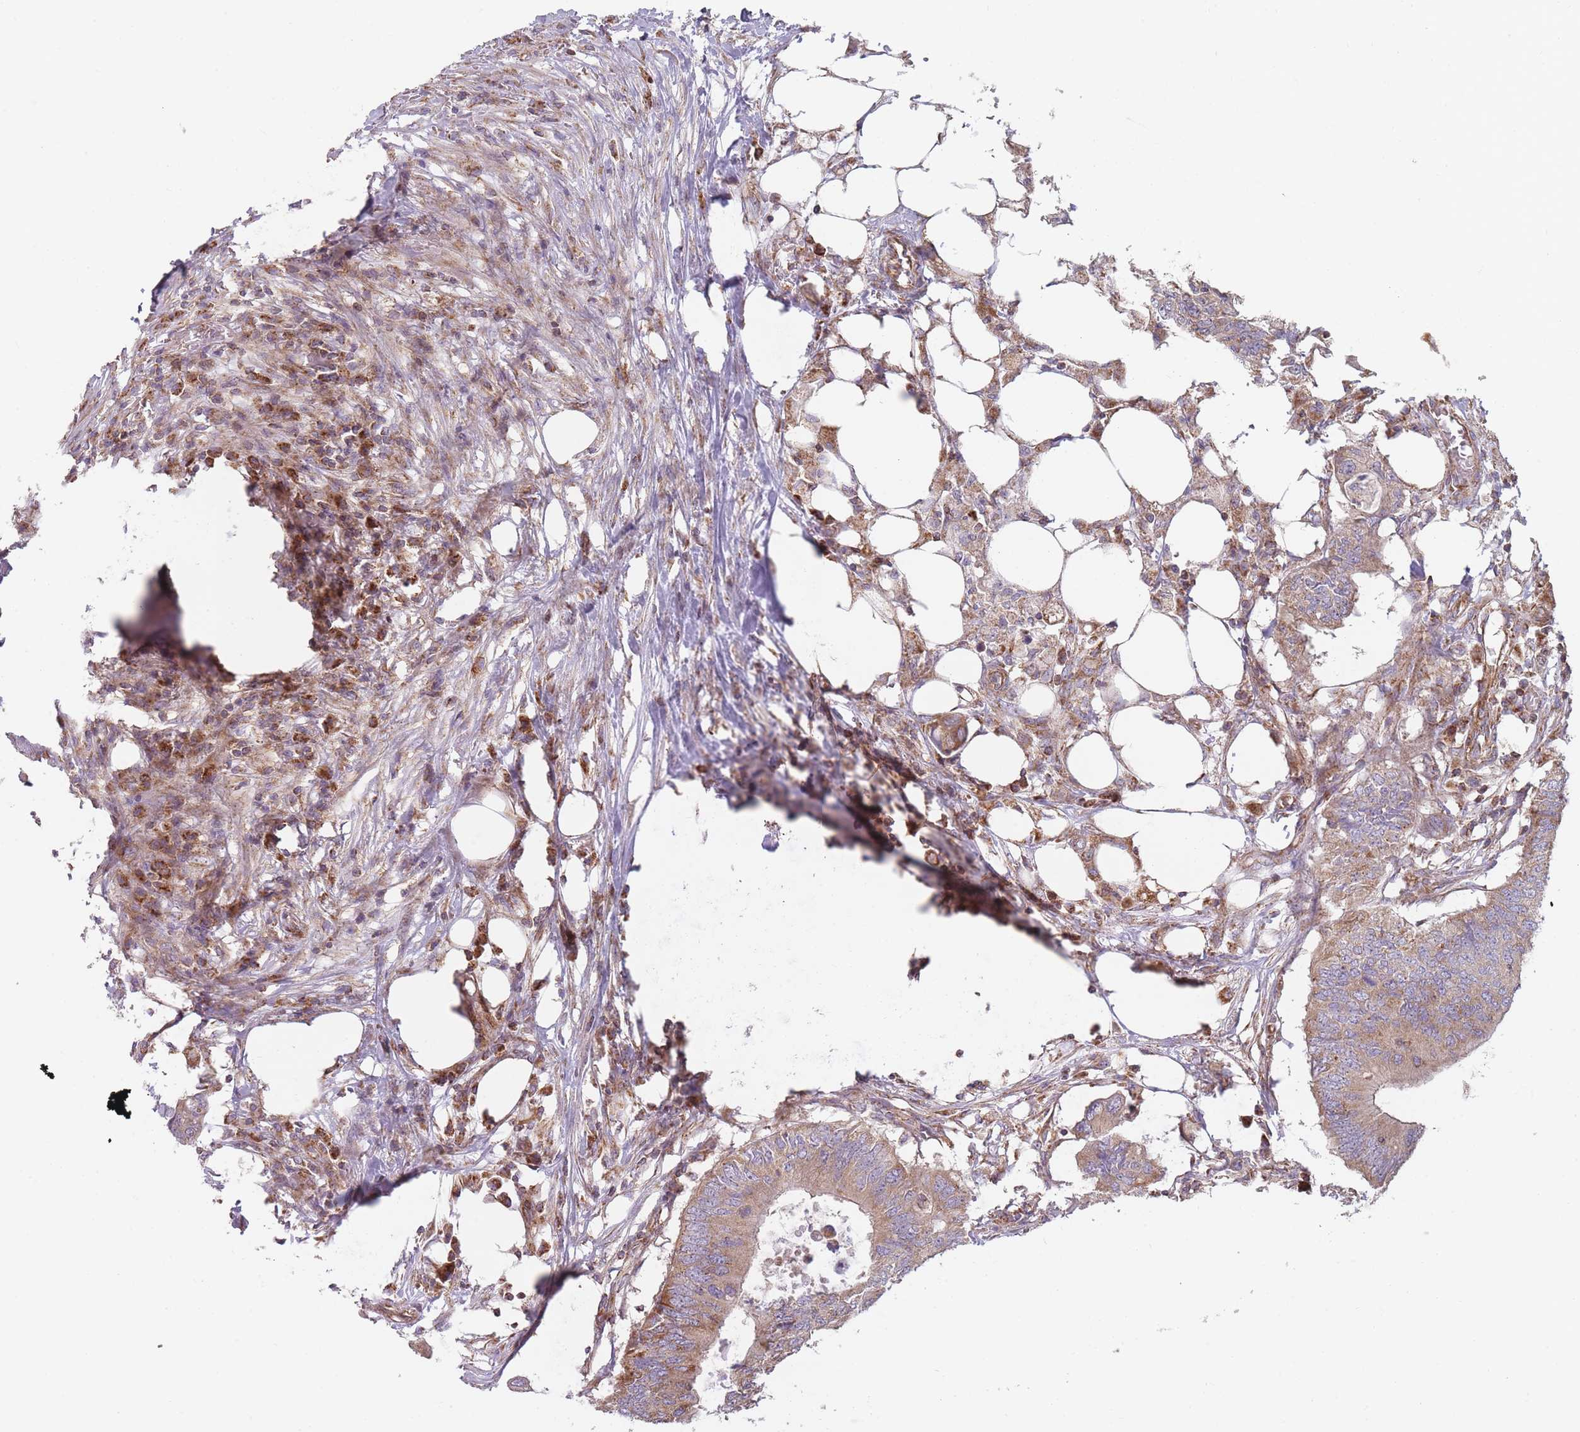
{"staining": {"intensity": "moderate", "quantity": ">75%", "location": "cytoplasmic/membranous"}, "tissue": "colorectal cancer", "cell_type": "Tumor cells", "image_type": "cancer", "snomed": [{"axis": "morphology", "description": "Adenocarcinoma, NOS"}, {"axis": "topography", "description": "Colon"}], "caption": "Colorectal cancer stained with DAB IHC shows medium levels of moderate cytoplasmic/membranous staining in about >75% of tumor cells.", "gene": "NDUFA9", "patient": {"sex": "male", "age": 71}}